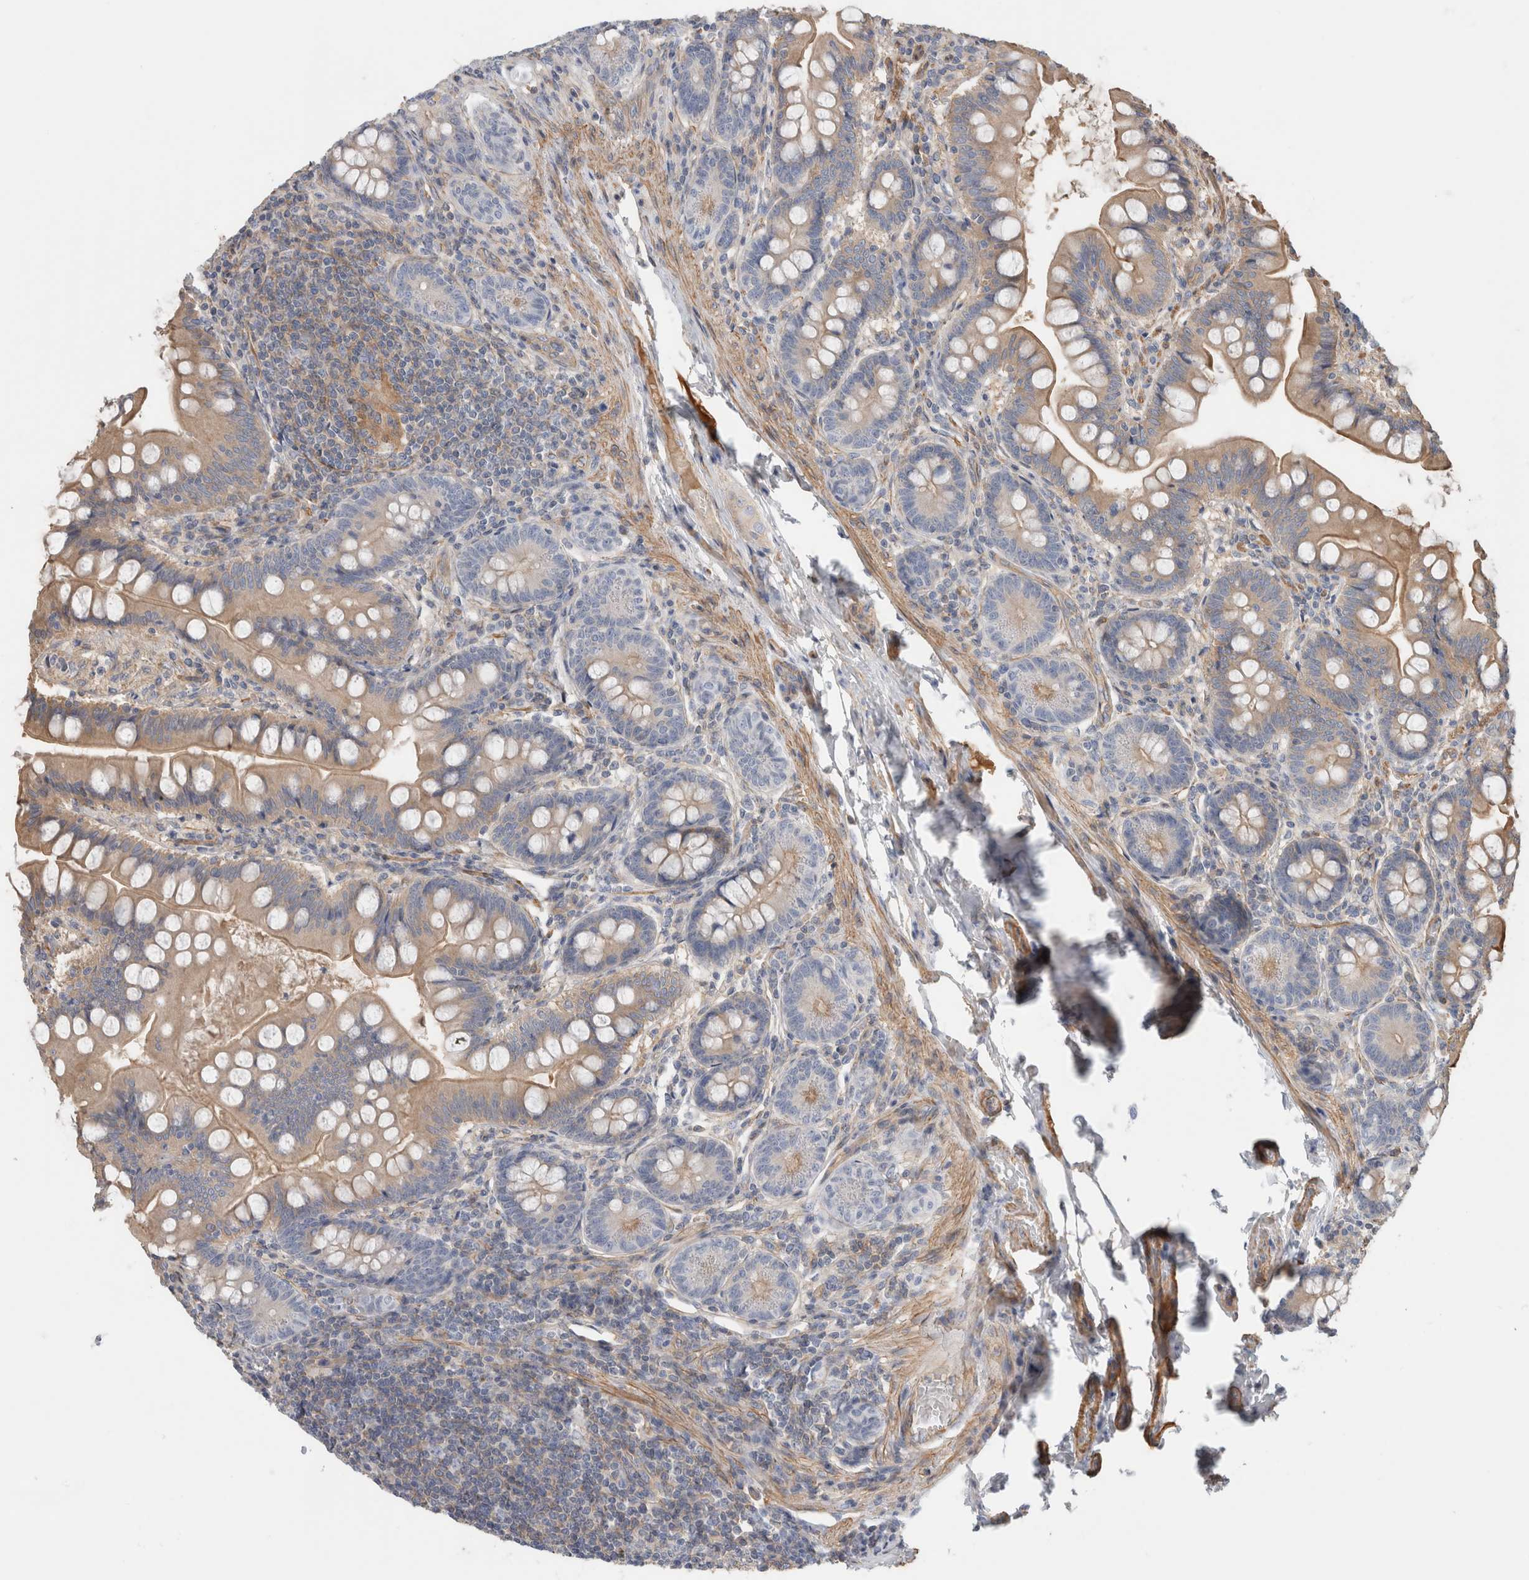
{"staining": {"intensity": "moderate", "quantity": "25%-75%", "location": "cytoplasmic/membranous"}, "tissue": "small intestine", "cell_type": "Glandular cells", "image_type": "normal", "snomed": [{"axis": "morphology", "description": "Normal tissue, NOS"}, {"axis": "topography", "description": "Small intestine"}], "caption": "This photomicrograph exhibits IHC staining of normal small intestine, with medium moderate cytoplasmic/membranous expression in approximately 25%-75% of glandular cells.", "gene": "CFI", "patient": {"sex": "male", "age": 7}}